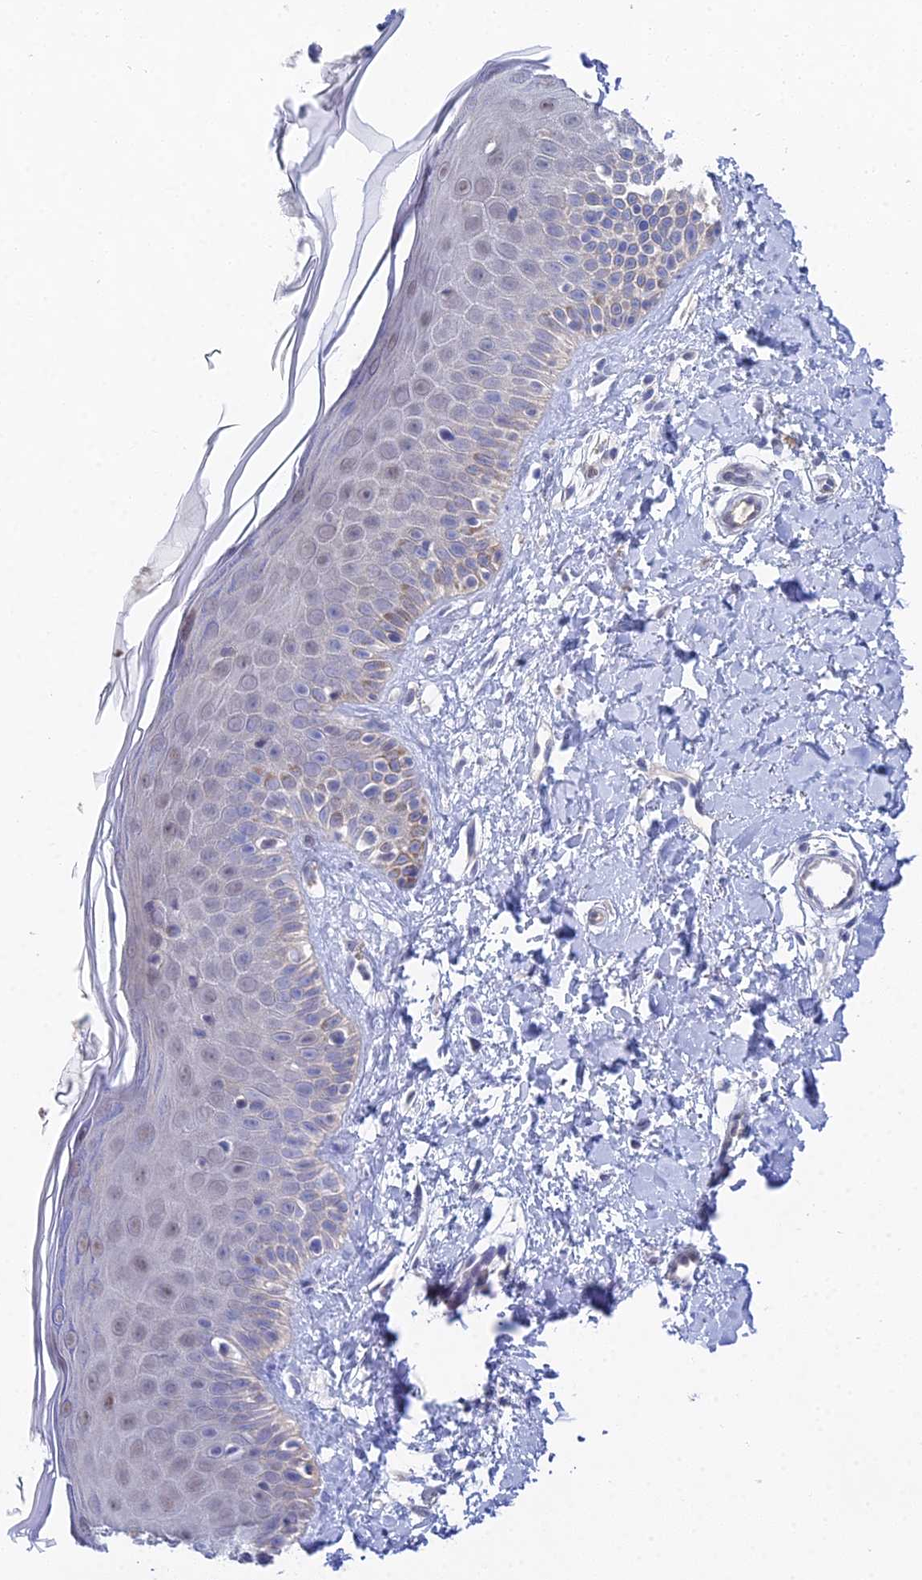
{"staining": {"intensity": "negative", "quantity": "none", "location": "none"}, "tissue": "skin", "cell_type": "Fibroblasts", "image_type": "normal", "snomed": [{"axis": "morphology", "description": "Normal tissue, NOS"}, {"axis": "topography", "description": "Skin"}], "caption": "High power microscopy micrograph of an immunohistochemistry (IHC) image of benign skin, revealing no significant positivity in fibroblasts. The staining was performed using DAB to visualize the protein expression in brown, while the nuclei were stained in blue with hematoxylin (Magnification: 20x).", "gene": "DNAH14", "patient": {"sex": "male", "age": 52}}